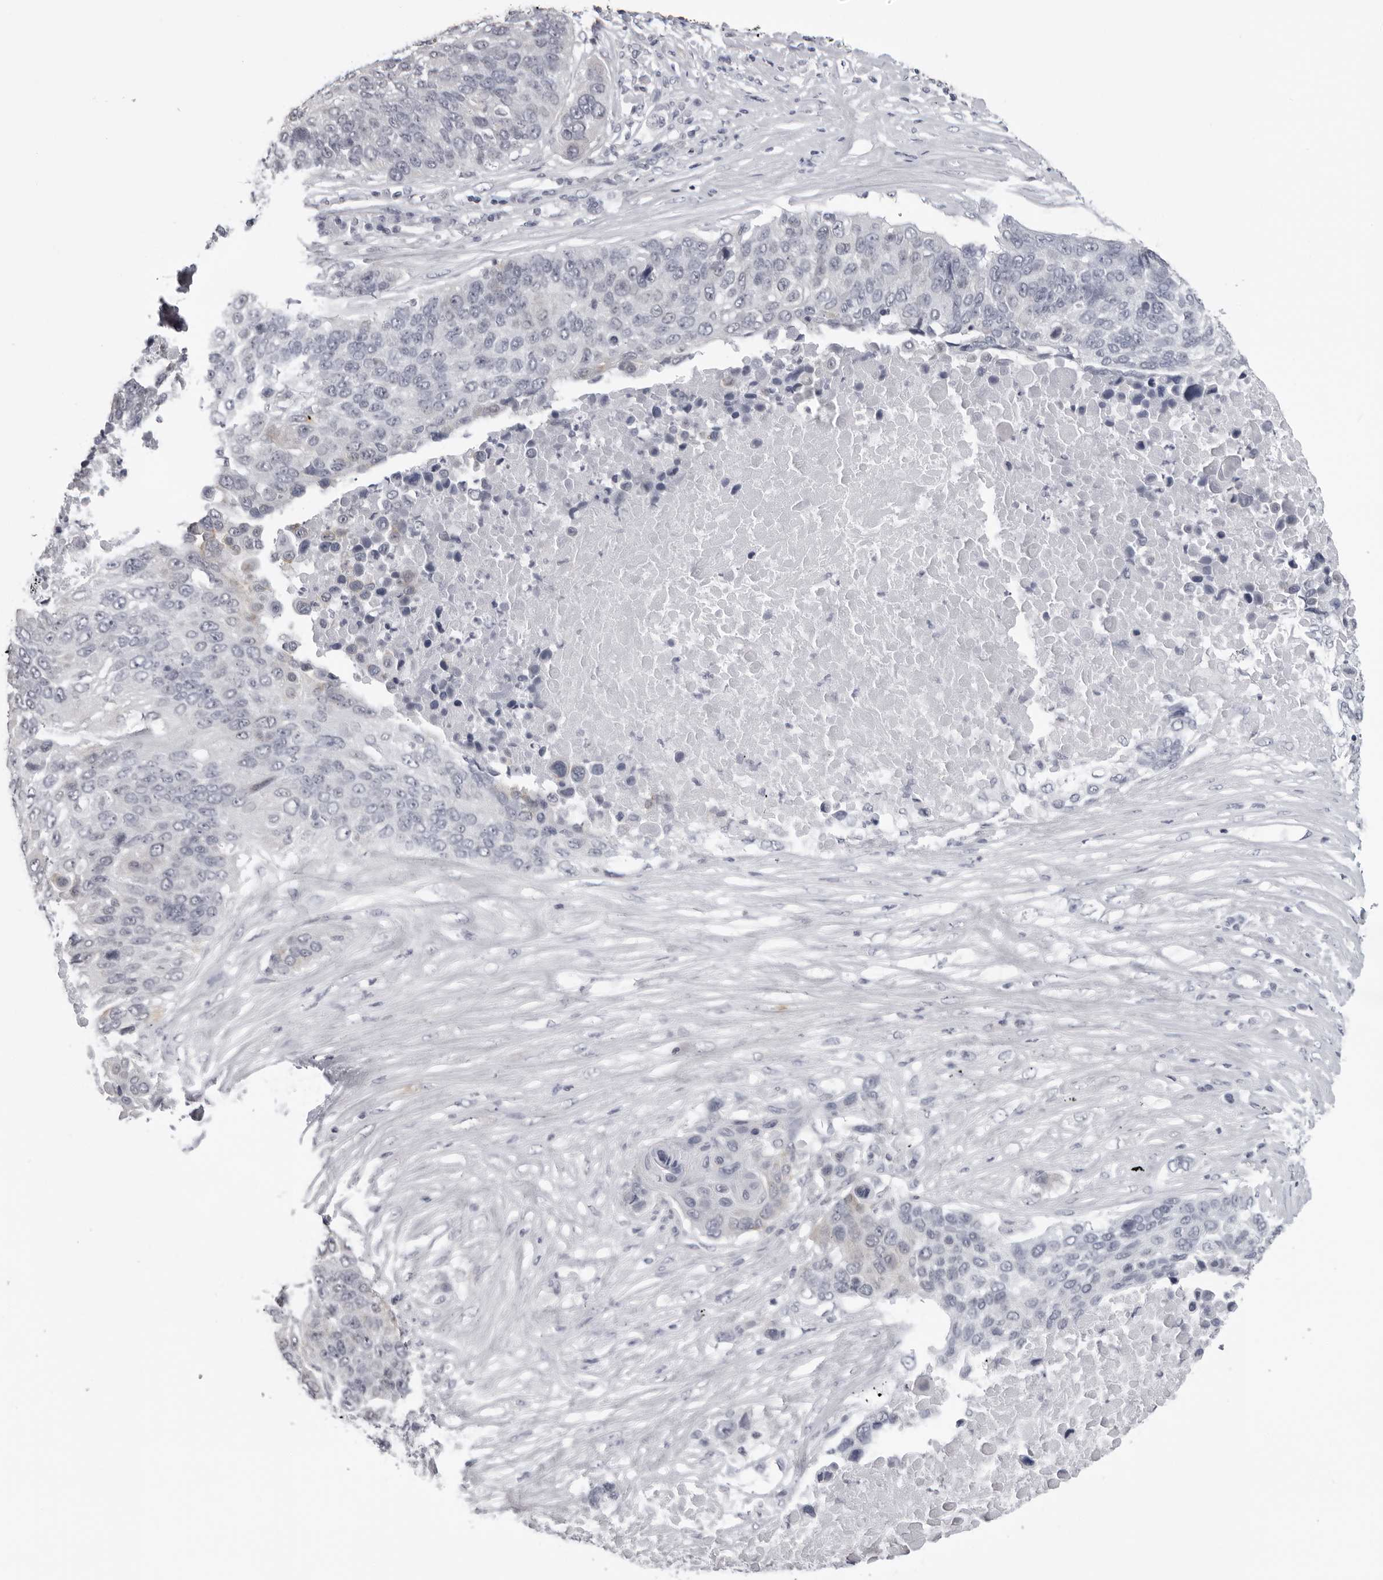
{"staining": {"intensity": "negative", "quantity": "none", "location": "none"}, "tissue": "lung cancer", "cell_type": "Tumor cells", "image_type": "cancer", "snomed": [{"axis": "morphology", "description": "Squamous cell carcinoma, NOS"}, {"axis": "topography", "description": "Lung"}], "caption": "This is an IHC micrograph of human lung cancer (squamous cell carcinoma). There is no staining in tumor cells.", "gene": "DNALI1", "patient": {"sex": "male", "age": 66}}